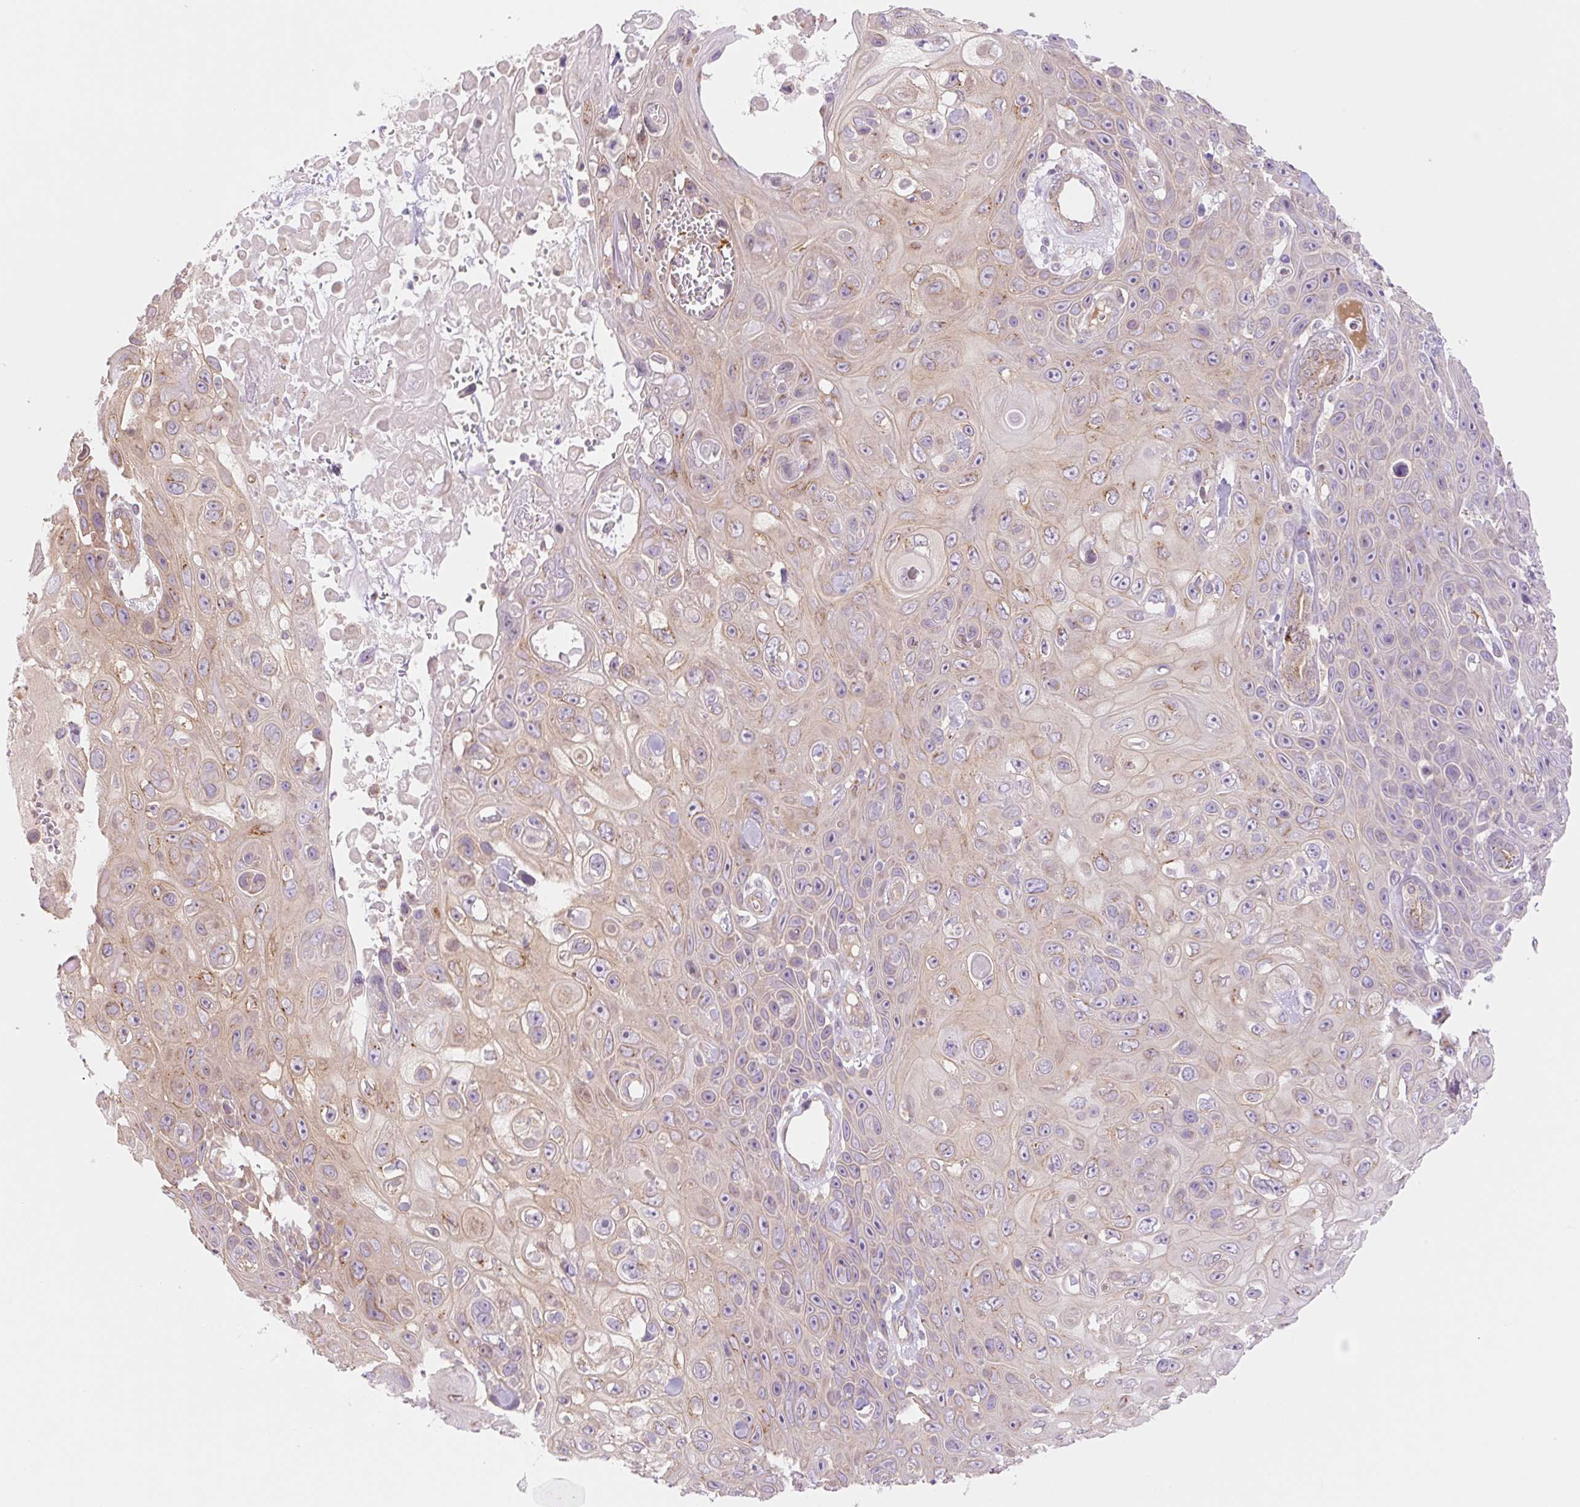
{"staining": {"intensity": "weak", "quantity": "<25%", "location": "cytoplasmic/membranous"}, "tissue": "skin cancer", "cell_type": "Tumor cells", "image_type": "cancer", "snomed": [{"axis": "morphology", "description": "Squamous cell carcinoma, NOS"}, {"axis": "topography", "description": "Skin"}], "caption": "There is no significant staining in tumor cells of skin cancer.", "gene": "NLRP5", "patient": {"sex": "male", "age": 82}}